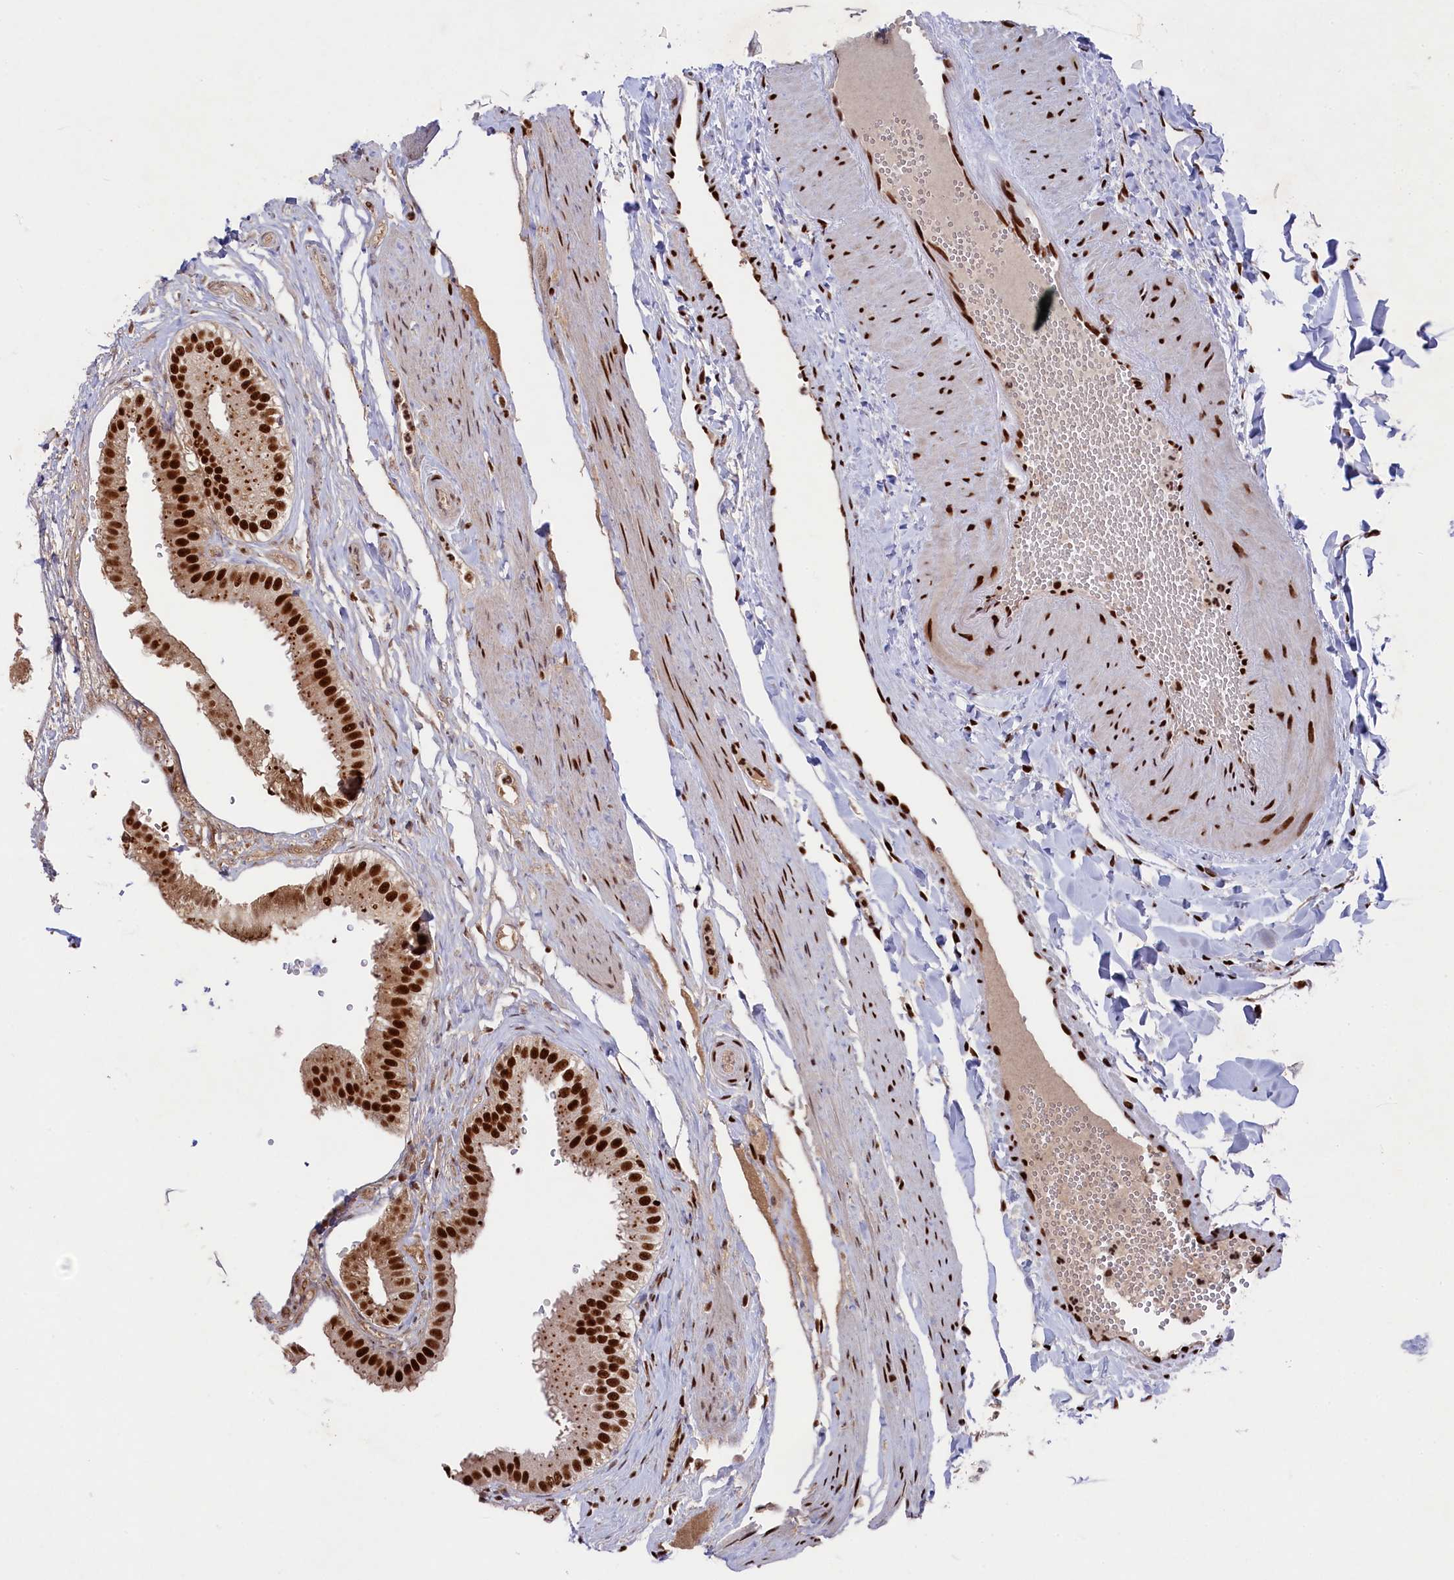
{"staining": {"intensity": "strong", "quantity": ">75%", "location": "cytoplasmic/membranous,nuclear"}, "tissue": "gallbladder", "cell_type": "Glandular cells", "image_type": "normal", "snomed": [{"axis": "morphology", "description": "Normal tissue, NOS"}, {"axis": "topography", "description": "Gallbladder"}], "caption": "Immunohistochemistry image of benign gallbladder: gallbladder stained using immunohistochemistry (IHC) reveals high levels of strong protein expression localized specifically in the cytoplasmic/membranous,nuclear of glandular cells, appearing as a cytoplasmic/membranous,nuclear brown color.", "gene": "PRPF31", "patient": {"sex": "female", "age": 61}}